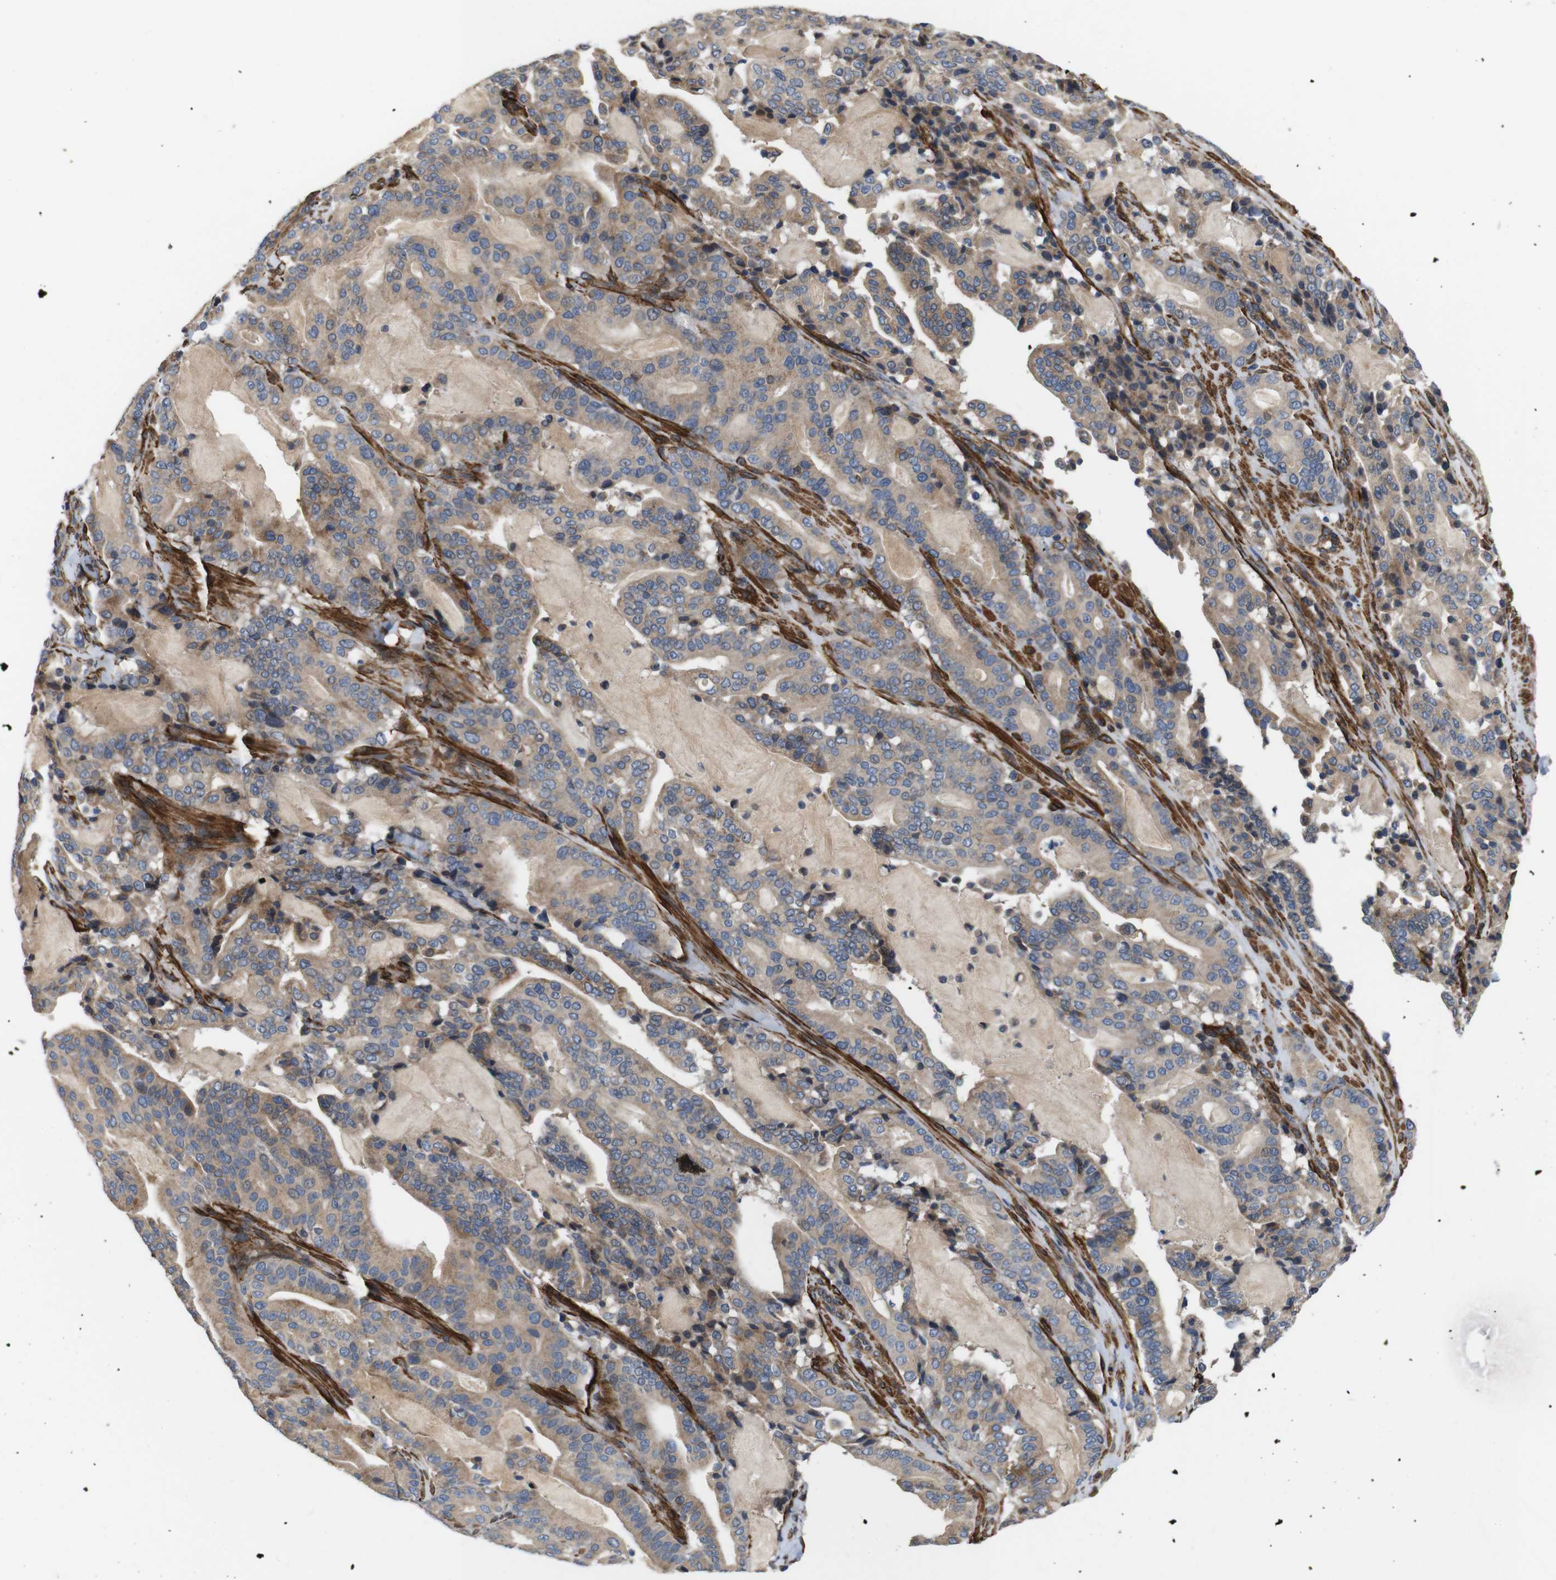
{"staining": {"intensity": "weak", "quantity": ">75%", "location": "cytoplasmic/membranous"}, "tissue": "pancreatic cancer", "cell_type": "Tumor cells", "image_type": "cancer", "snomed": [{"axis": "morphology", "description": "Adenocarcinoma, NOS"}, {"axis": "topography", "description": "Pancreas"}], "caption": "Adenocarcinoma (pancreatic) stained with DAB immunohistochemistry (IHC) reveals low levels of weak cytoplasmic/membranous expression in approximately >75% of tumor cells.", "gene": "GGT7", "patient": {"sex": "male", "age": 63}}